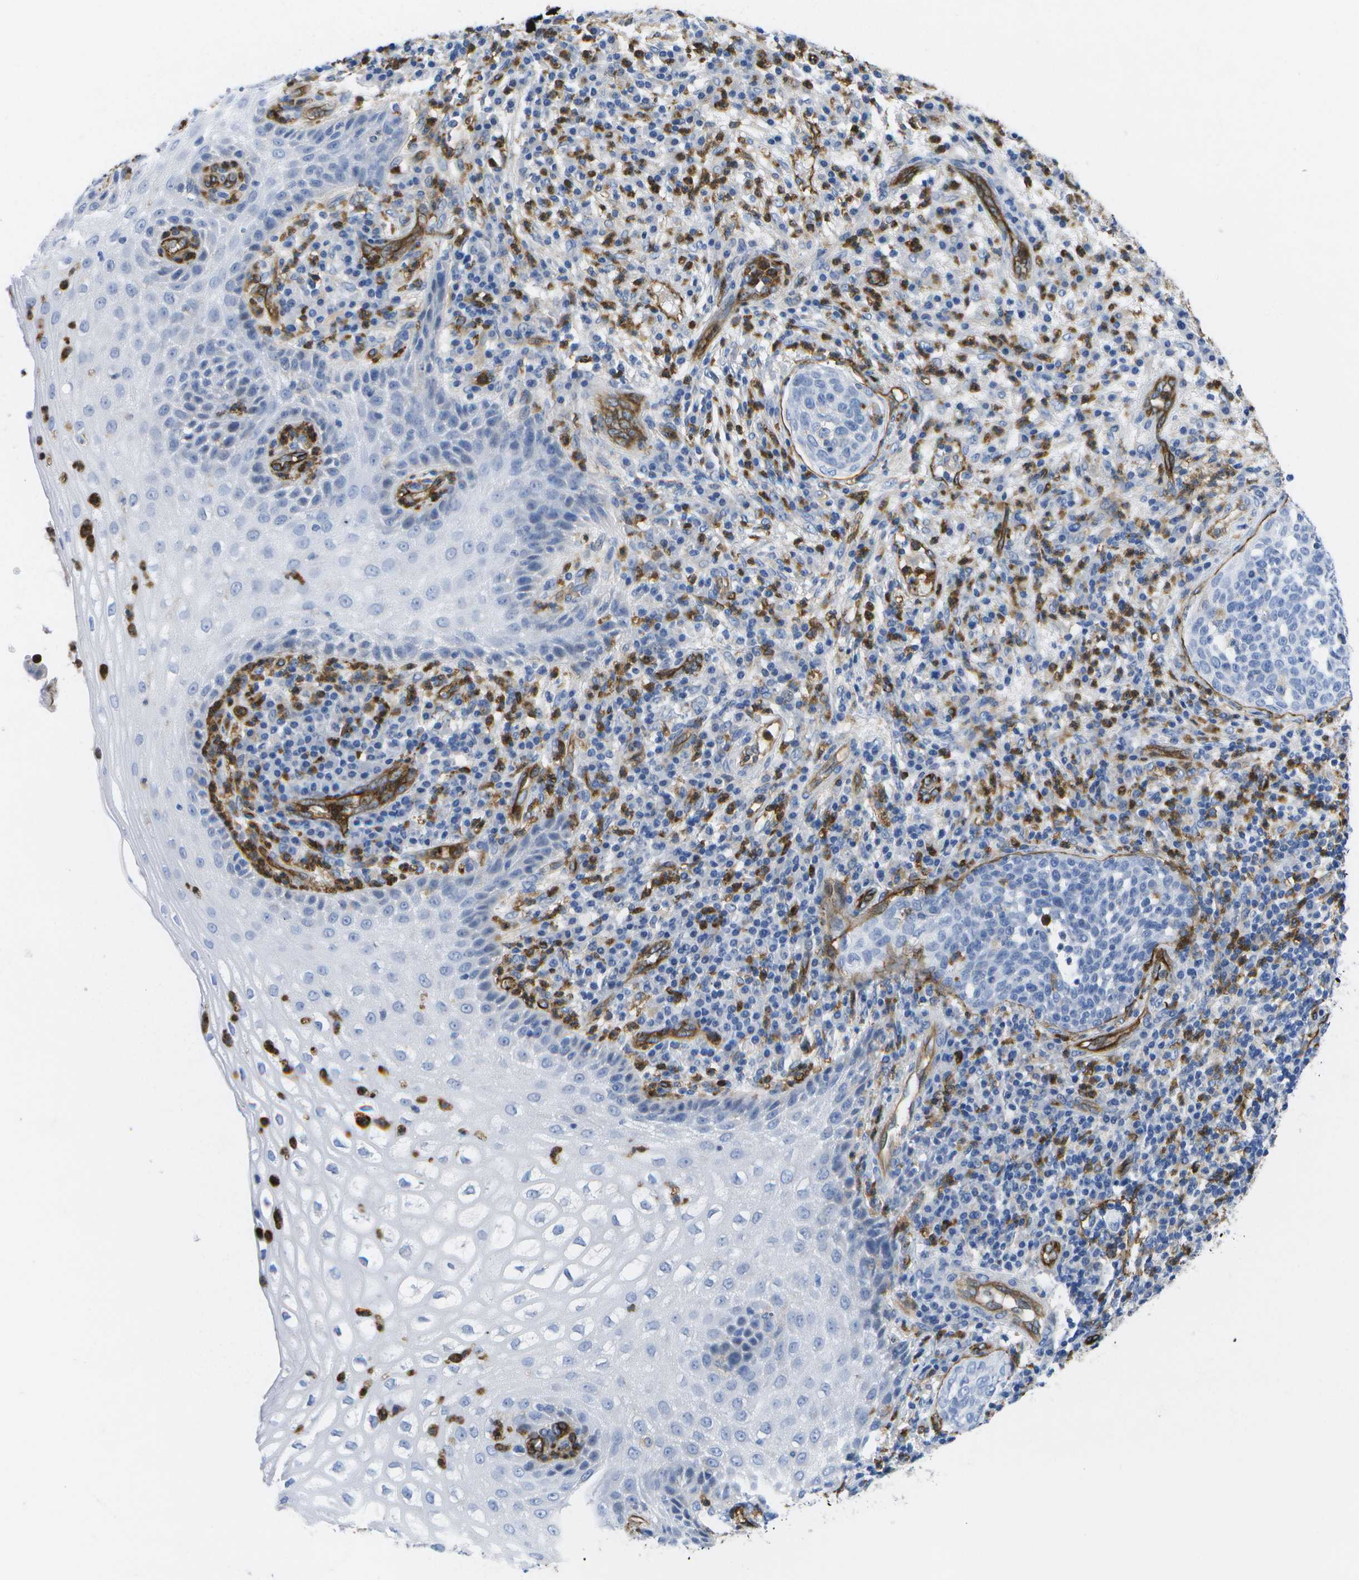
{"staining": {"intensity": "negative", "quantity": "none", "location": "none"}, "tissue": "cervical cancer", "cell_type": "Tumor cells", "image_type": "cancer", "snomed": [{"axis": "morphology", "description": "Squamous cell carcinoma, NOS"}, {"axis": "topography", "description": "Cervix"}], "caption": "Immunohistochemical staining of human cervical squamous cell carcinoma exhibits no significant expression in tumor cells.", "gene": "DYSF", "patient": {"sex": "female", "age": 34}}